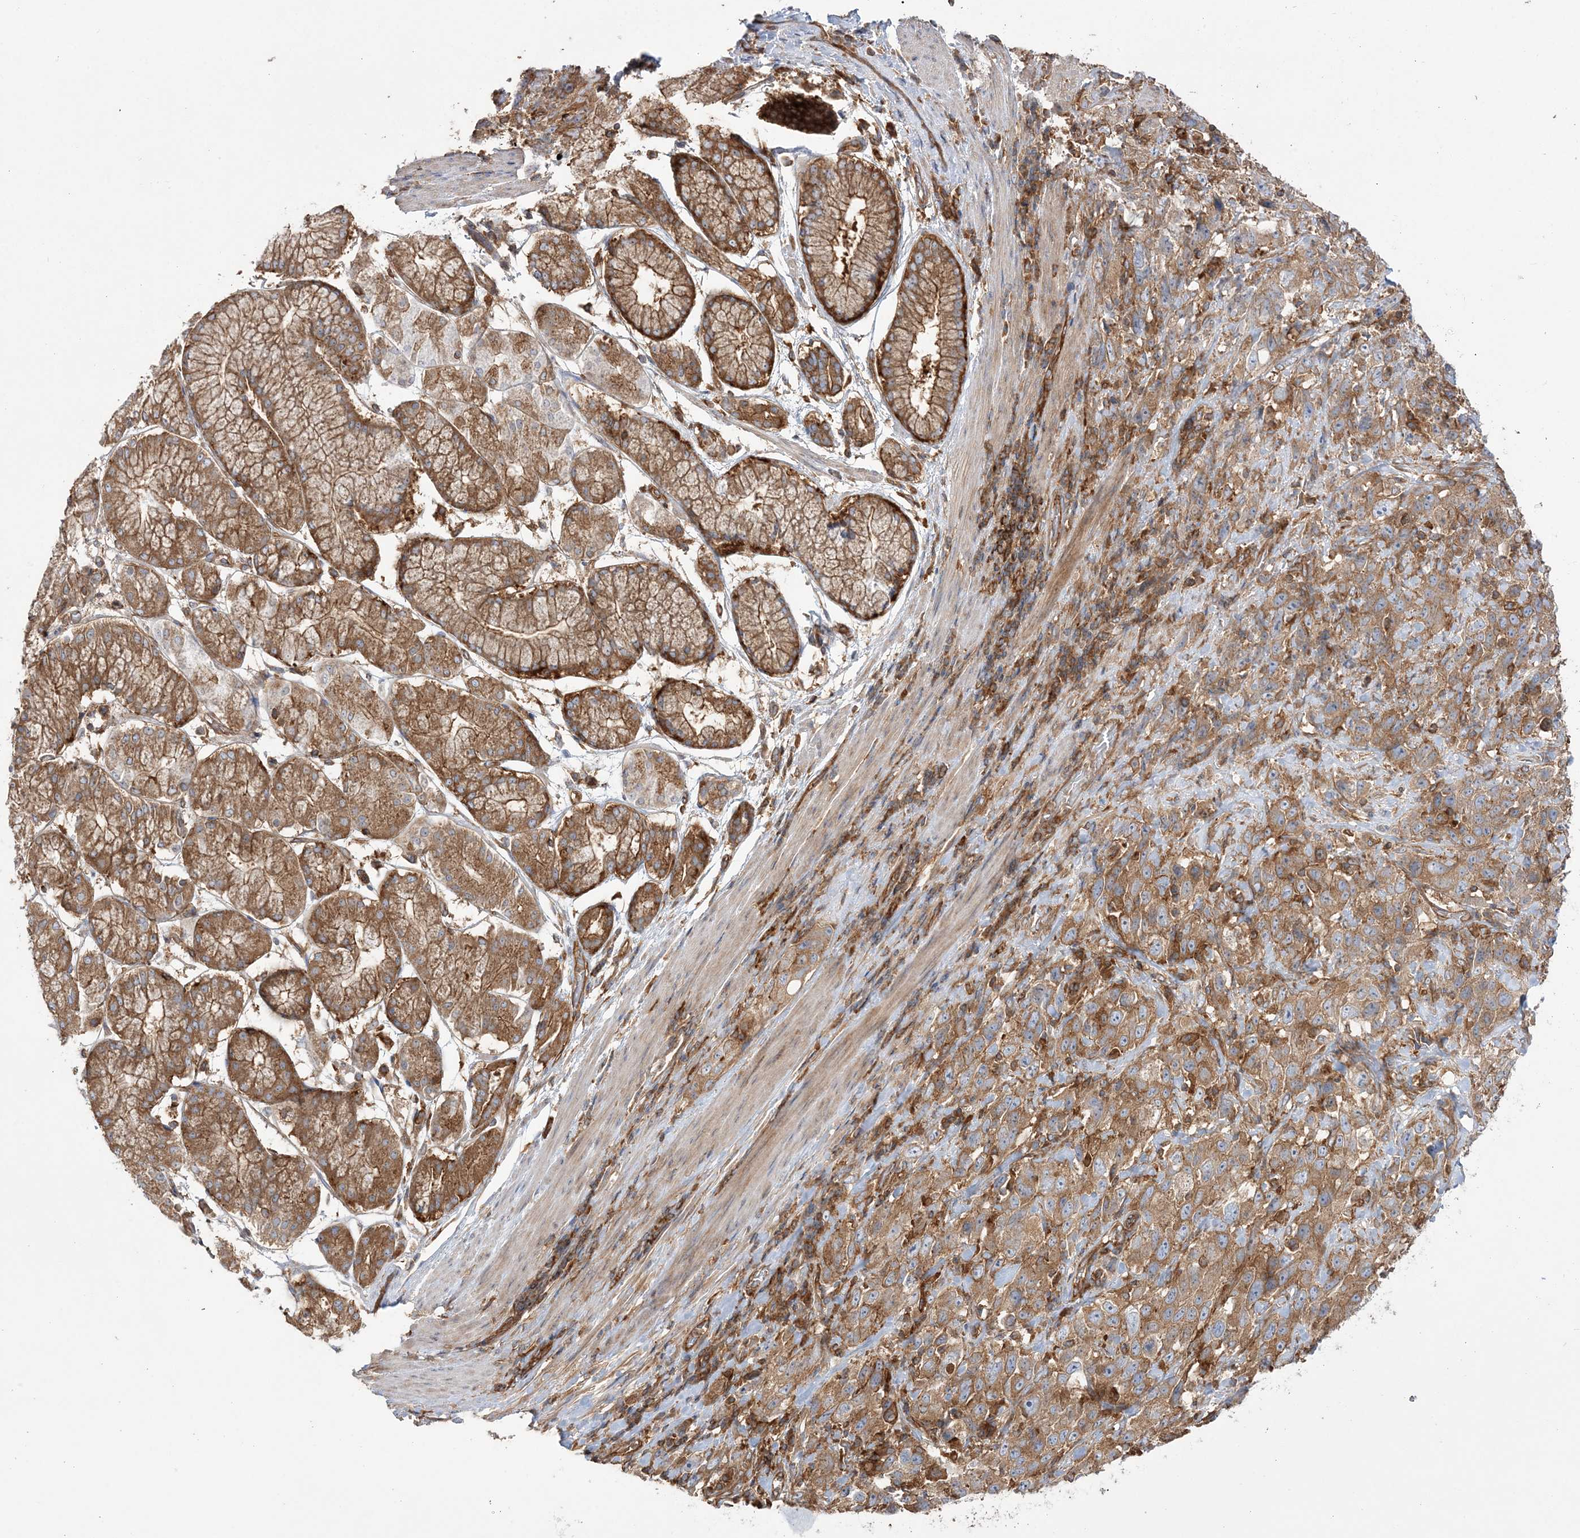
{"staining": {"intensity": "moderate", "quantity": ">75%", "location": "cytoplasmic/membranous"}, "tissue": "stomach cancer", "cell_type": "Tumor cells", "image_type": "cancer", "snomed": [{"axis": "morphology", "description": "Normal tissue, NOS"}, {"axis": "morphology", "description": "Adenocarcinoma, NOS"}, {"axis": "topography", "description": "Lymph node"}, {"axis": "topography", "description": "Stomach"}], "caption": "A high-resolution micrograph shows immunohistochemistry (IHC) staining of stomach cancer, which displays moderate cytoplasmic/membranous staining in approximately >75% of tumor cells.", "gene": "TBC1D5", "patient": {"sex": "male", "age": 48}}